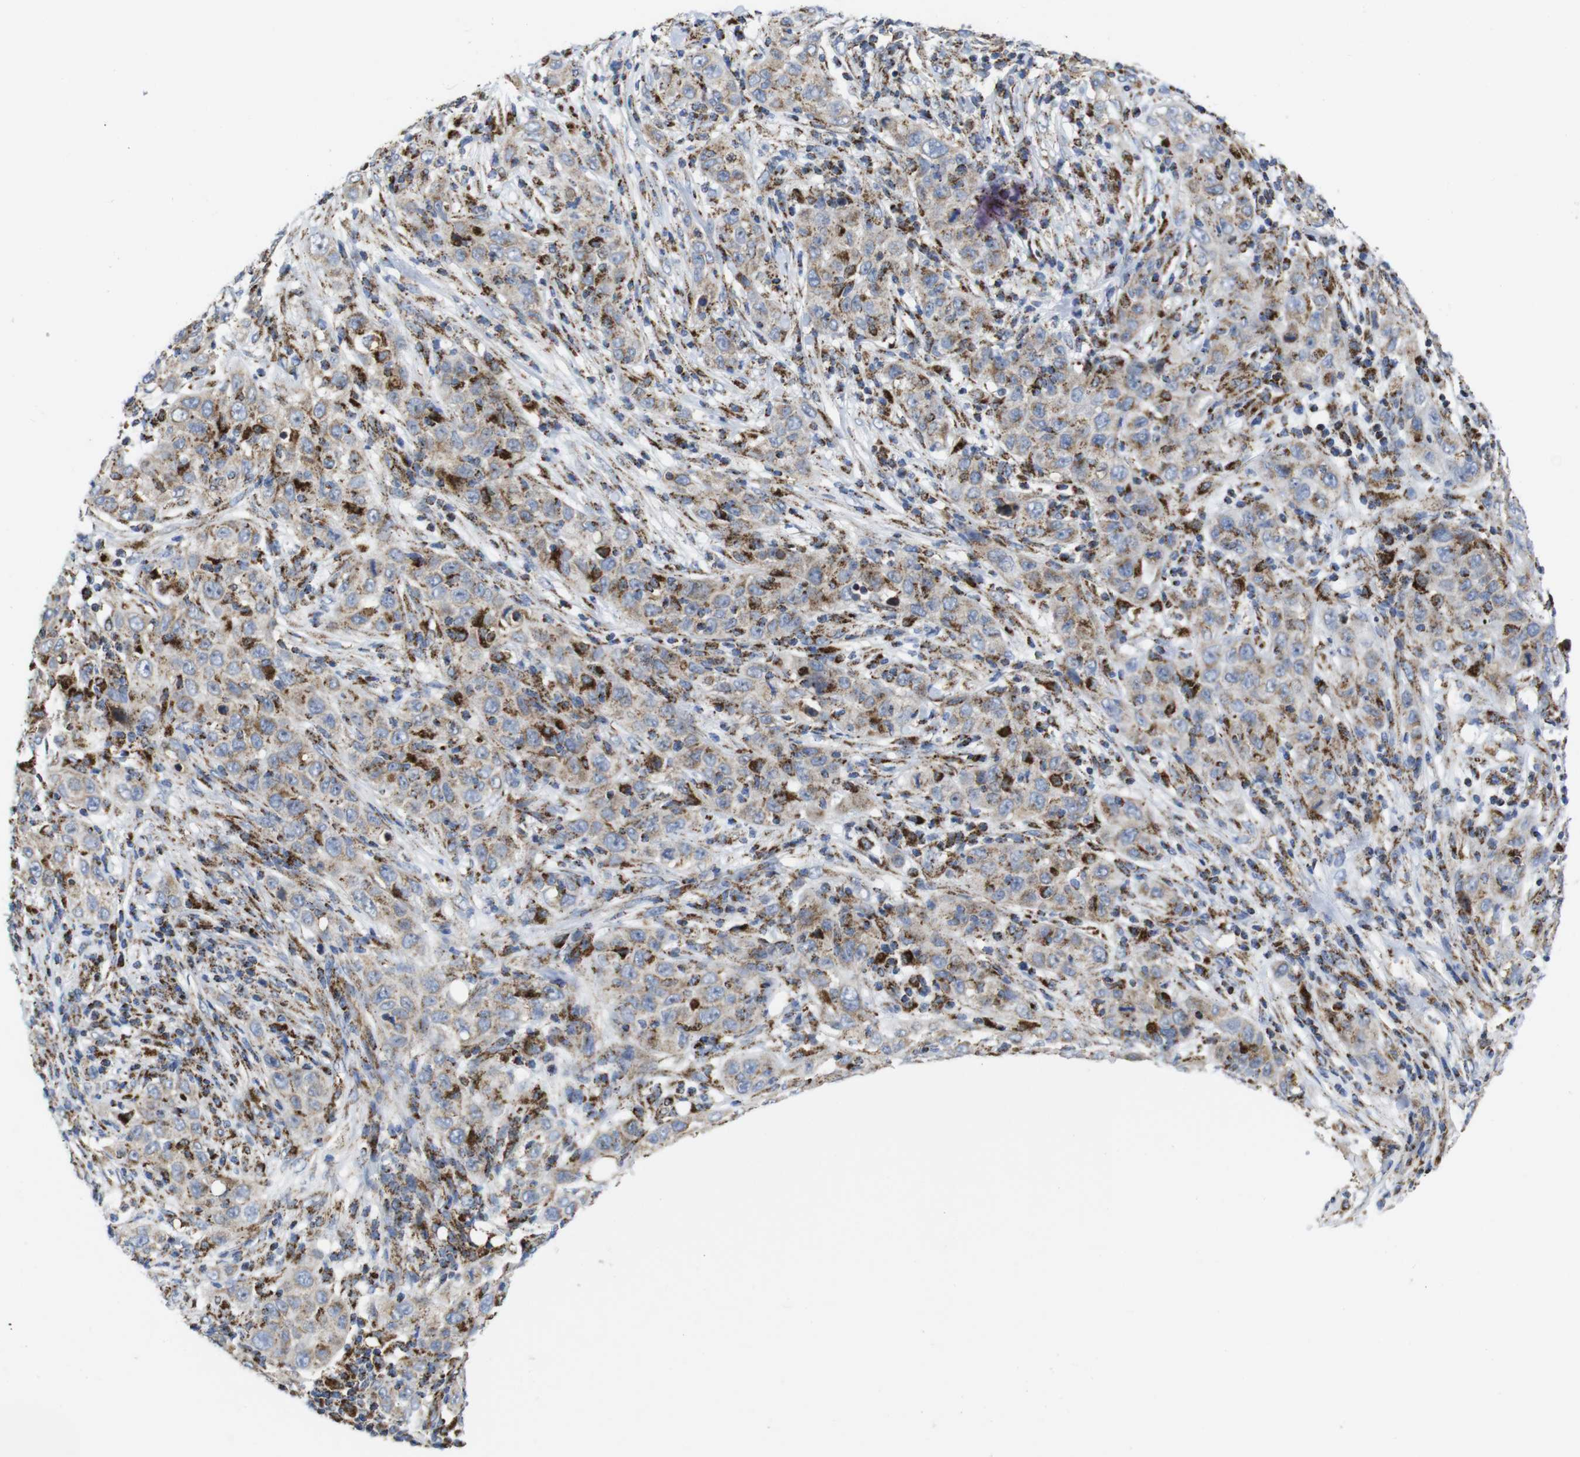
{"staining": {"intensity": "weak", "quantity": "25%-75%", "location": "cytoplasmic/membranous"}, "tissue": "skin cancer", "cell_type": "Tumor cells", "image_type": "cancer", "snomed": [{"axis": "morphology", "description": "Squamous cell carcinoma, NOS"}, {"axis": "topography", "description": "Skin"}], "caption": "The micrograph exhibits a brown stain indicating the presence of a protein in the cytoplasmic/membranous of tumor cells in skin cancer. Ihc stains the protein of interest in brown and the nuclei are stained blue.", "gene": "TMEM192", "patient": {"sex": "female", "age": 88}}